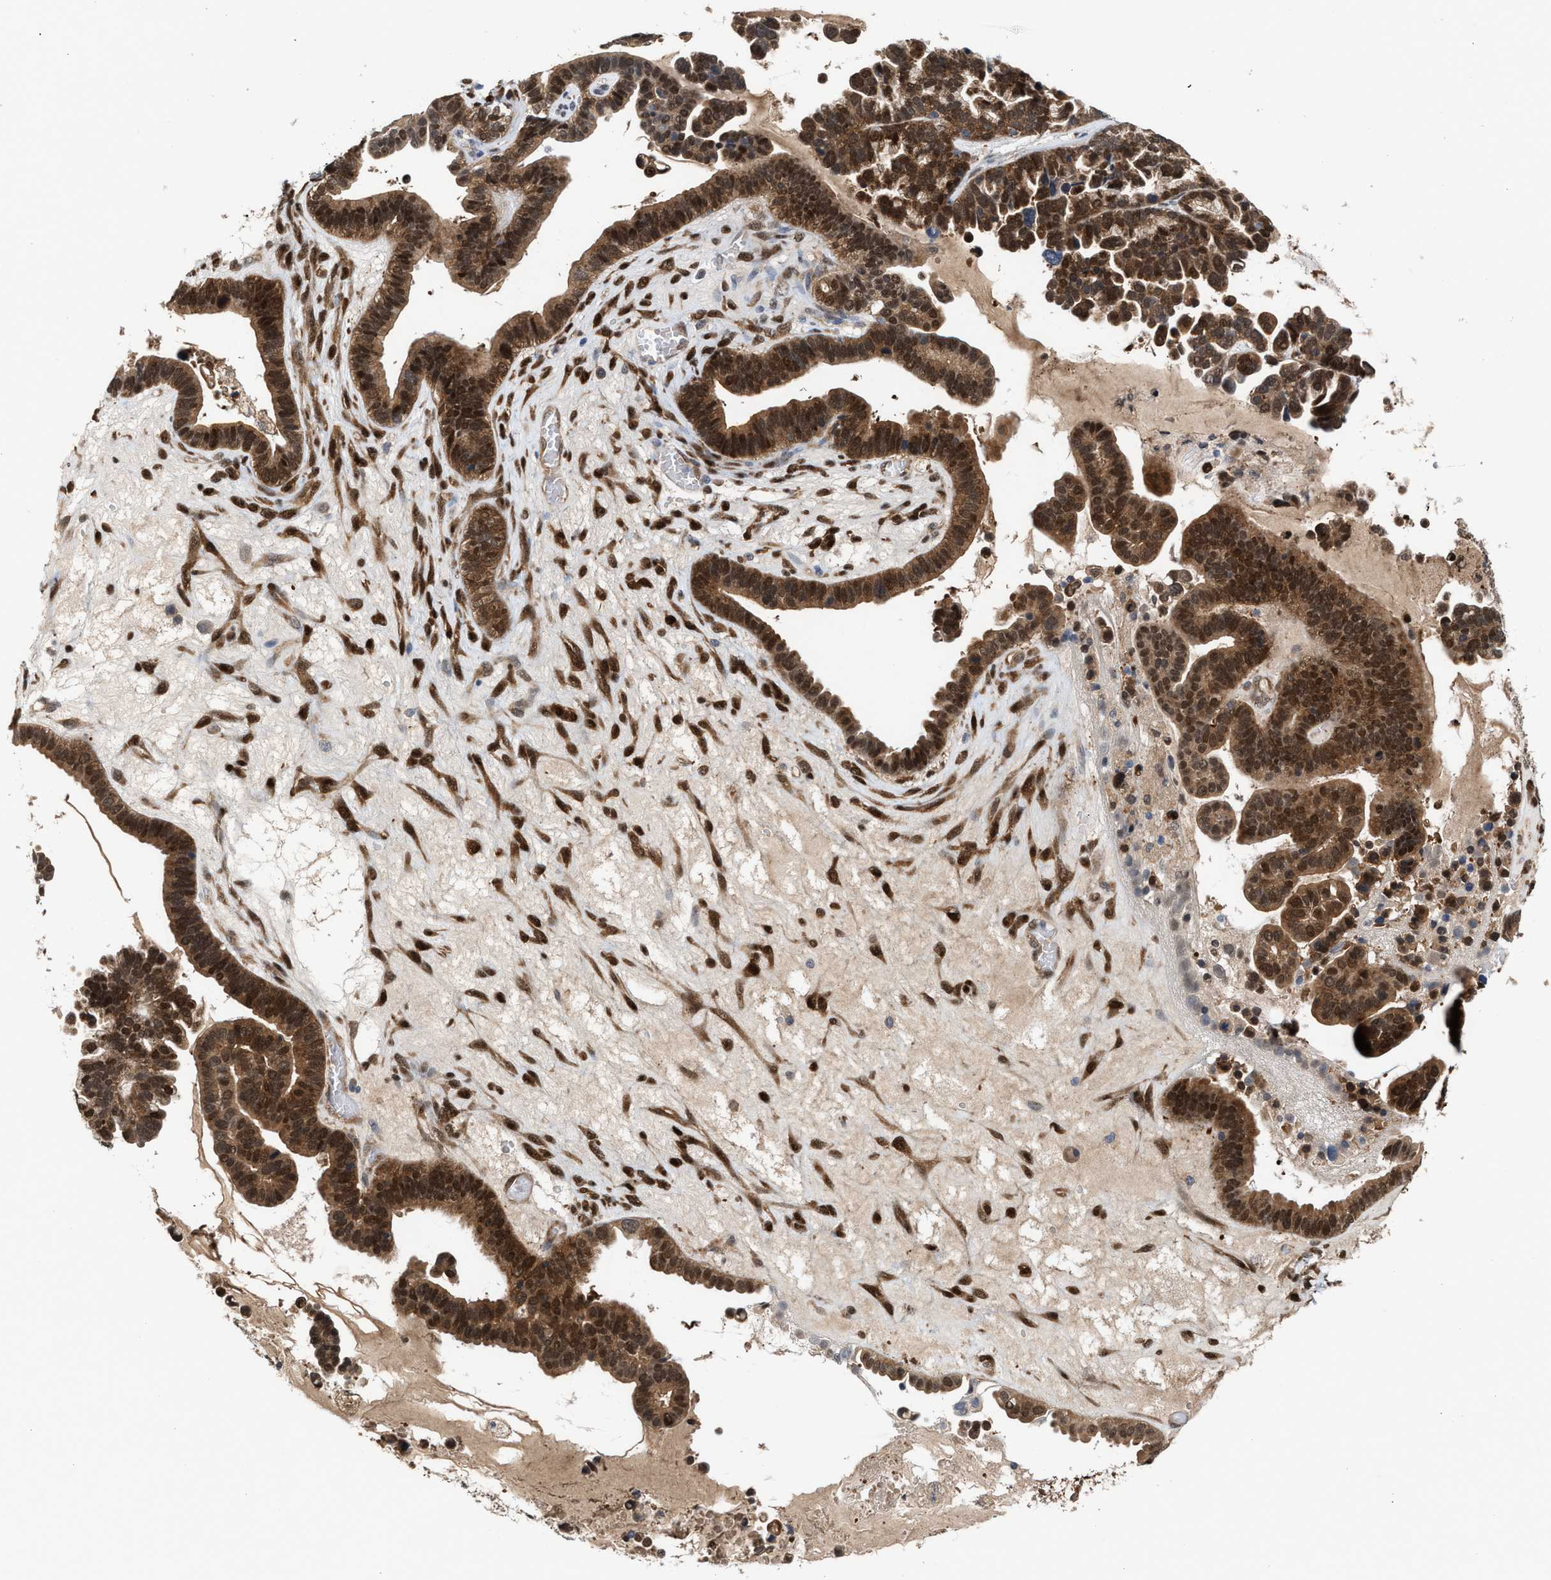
{"staining": {"intensity": "moderate", "quantity": ">75%", "location": "cytoplasmic/membranous,nuclear"}, "tissue": "ovarian cancer", "cell_type": "Tumor cells", "image_type": "cancer", "snomed": [{"axis": "morphology", "description": "Cystadenocarcinoma, serous, NOS"}, {"axis": "topography", "description": "Ovary"}], "caption": "An immunohistochemistry (IHC) image of neoplastic tissue is shown. Protein staining in brown highlights moderate cytoplasmic/membranous and nuclear positivity in ovarian serous cystadenocarcinoma within tumor cells. Ihc stains the protein of interest in brown and the nuclei are stained blue.", "gene": "TP53I3", "patient": {"sex": "female", "age": 56}}